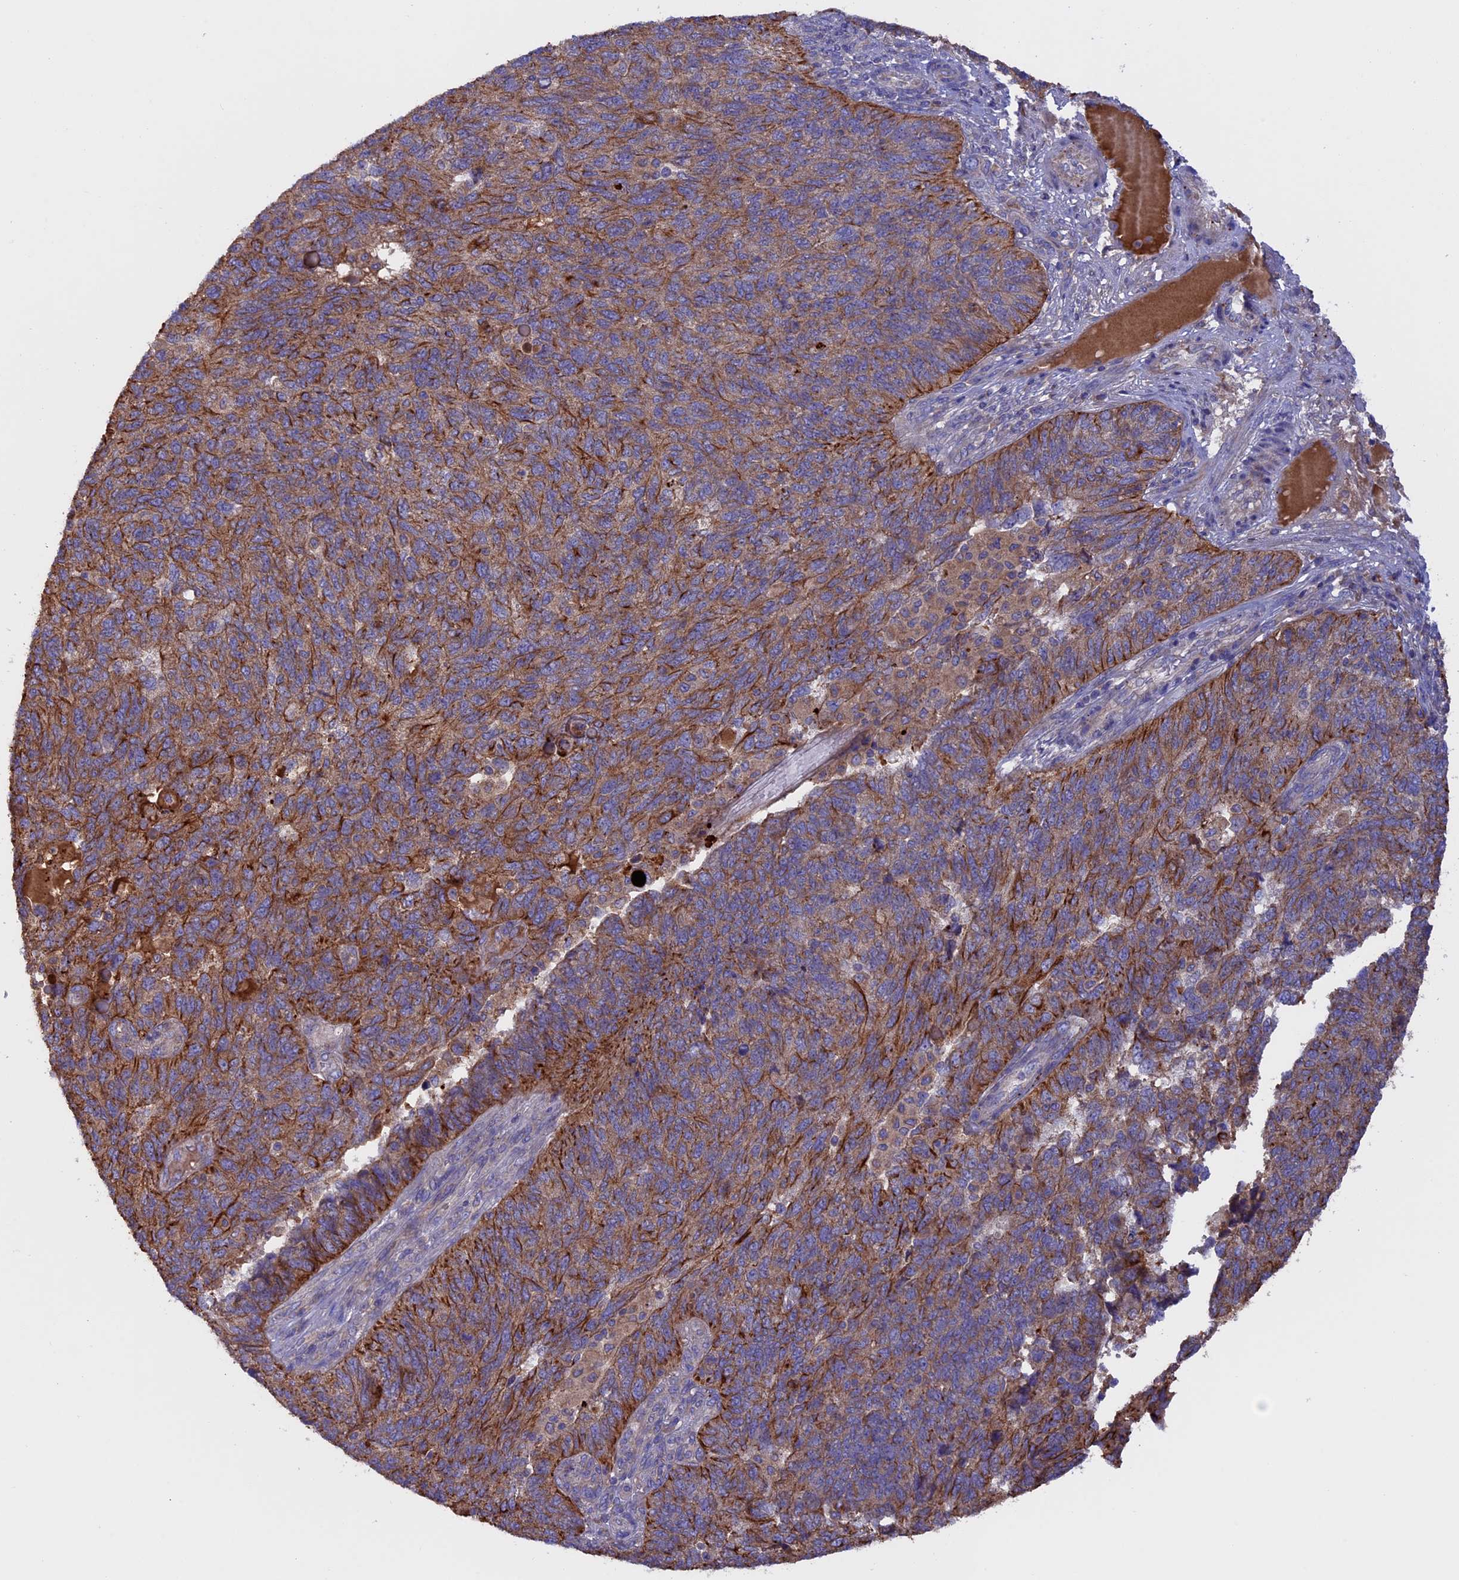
{"staining": {"intensity": "strong", "quantity": ">75%", "location": "cytoplasmic/membranous"}, "tissue": "endometrial cancer", "cell_type": "Tumor cells", "image_type": "cancer", "snomed": [{"axis": "morphology", "description": "Adenocarcinoma, NOS"}, {"axis": "topography", "description": "Endometrium"}], "caption": "This micrograph demonstrates endometrial cancer stained with immunohistochemistry (IHC) to label a protein in brown. The cytoplasmic/membranous of tumor cells show strong positivity for the protein. Nuclei are counter-stained blue.", "gene": "PTPN9", "patient": {"sex": "female", "age": 66}}